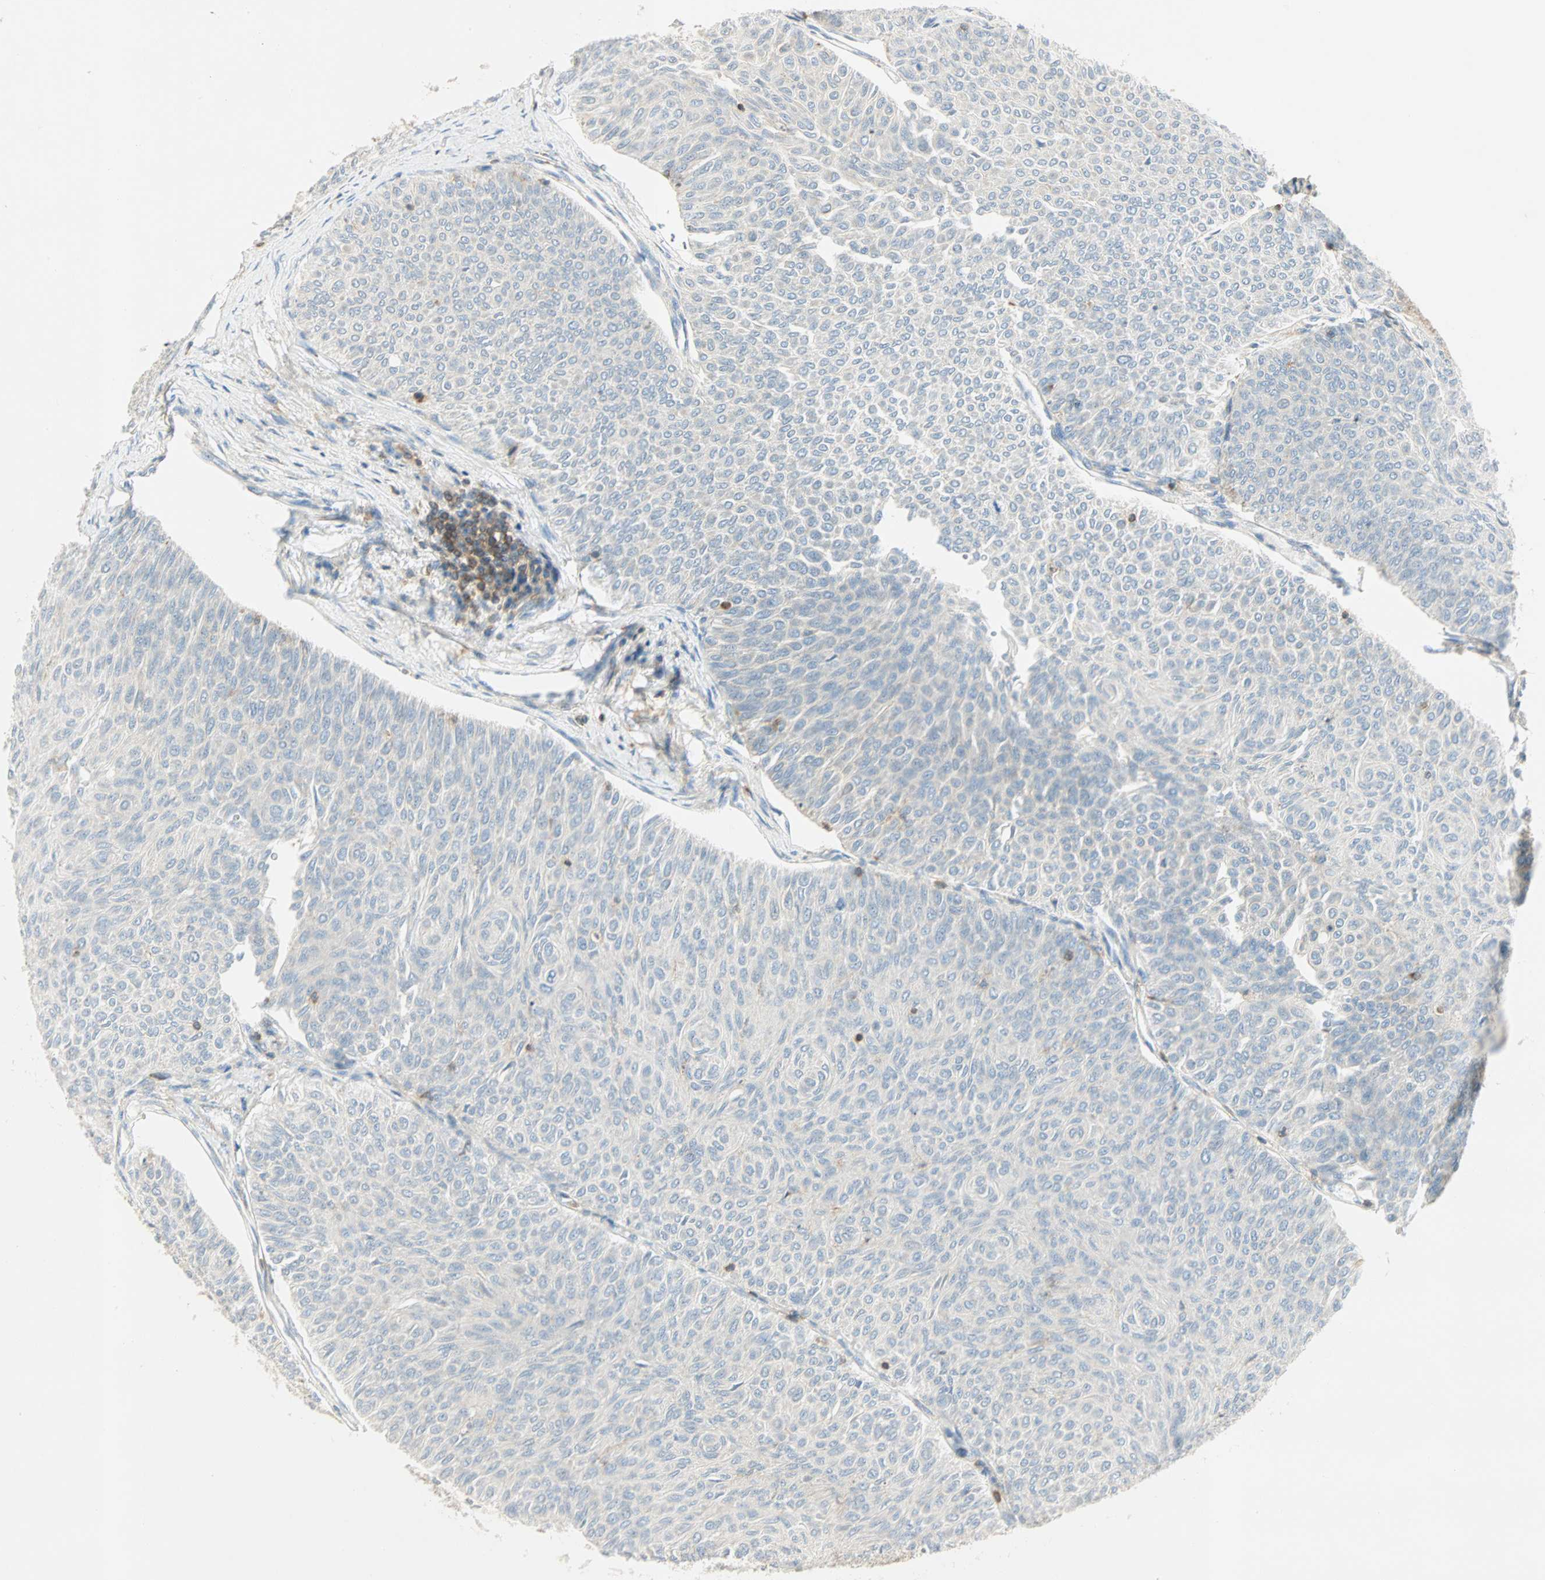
{"staining": {"intensity": "negative", "quantity": "none", "location": "none"}, "tissue": "urothelial cancer", "cell_type": "Tumor cells", "image_type": "cancer", "snomed": [{"axis": "morphology", "description": "Urothelial carcinoma, Low grade"}, {"axis": "topography", "description": "Urinary bladder"}], "caption": "This is an IHC image of urothelial cancer. There is no staining in tumor cells.", "gene": "FMNL1", "patient": {"sex": "male", "age": 78}}